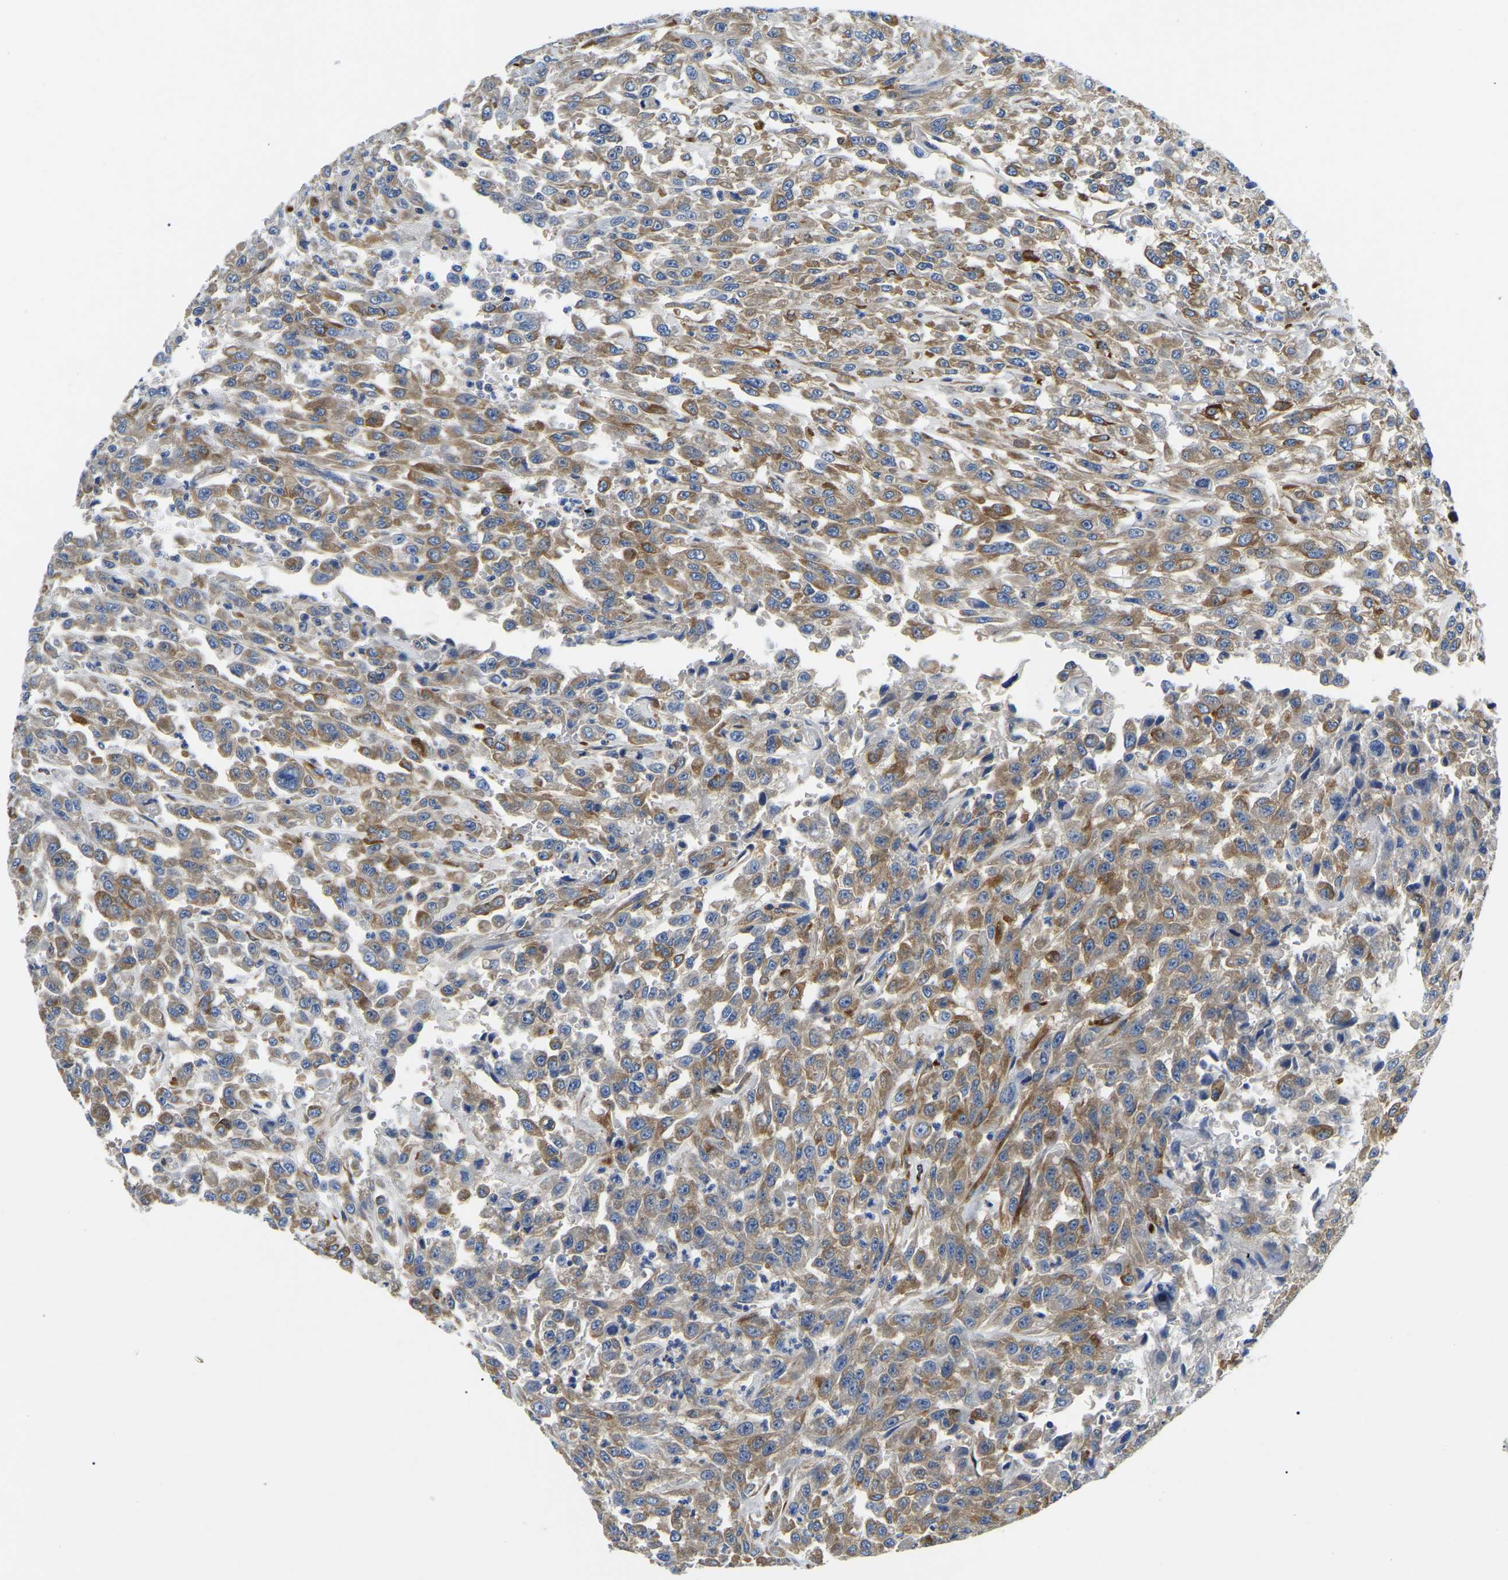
{"staining": {"intensity": "moderate", "quantity": ">75%", "location": "cytoplasmic/membranous"}, "tissue": "urothelial cancer", "cell_type": "Tumor cells", "image_type": "cancer", "snomed": [{"axis": "morphology", "description": "Urothelial carcinoma, High grade"}, {"axis": "topography", "description": "Urinary bladder"}], "caption": "Protein expression analysis of human high-grade urothelial carcinoma reveals moderate cytoplasmic/membranous staining in approximately >75% of tumor cells. (DAB IHC, brown staining for protein, blue staining for nuclei).", "gene": "DUSP8", "patient": {"sex": "male", "age": 46}}